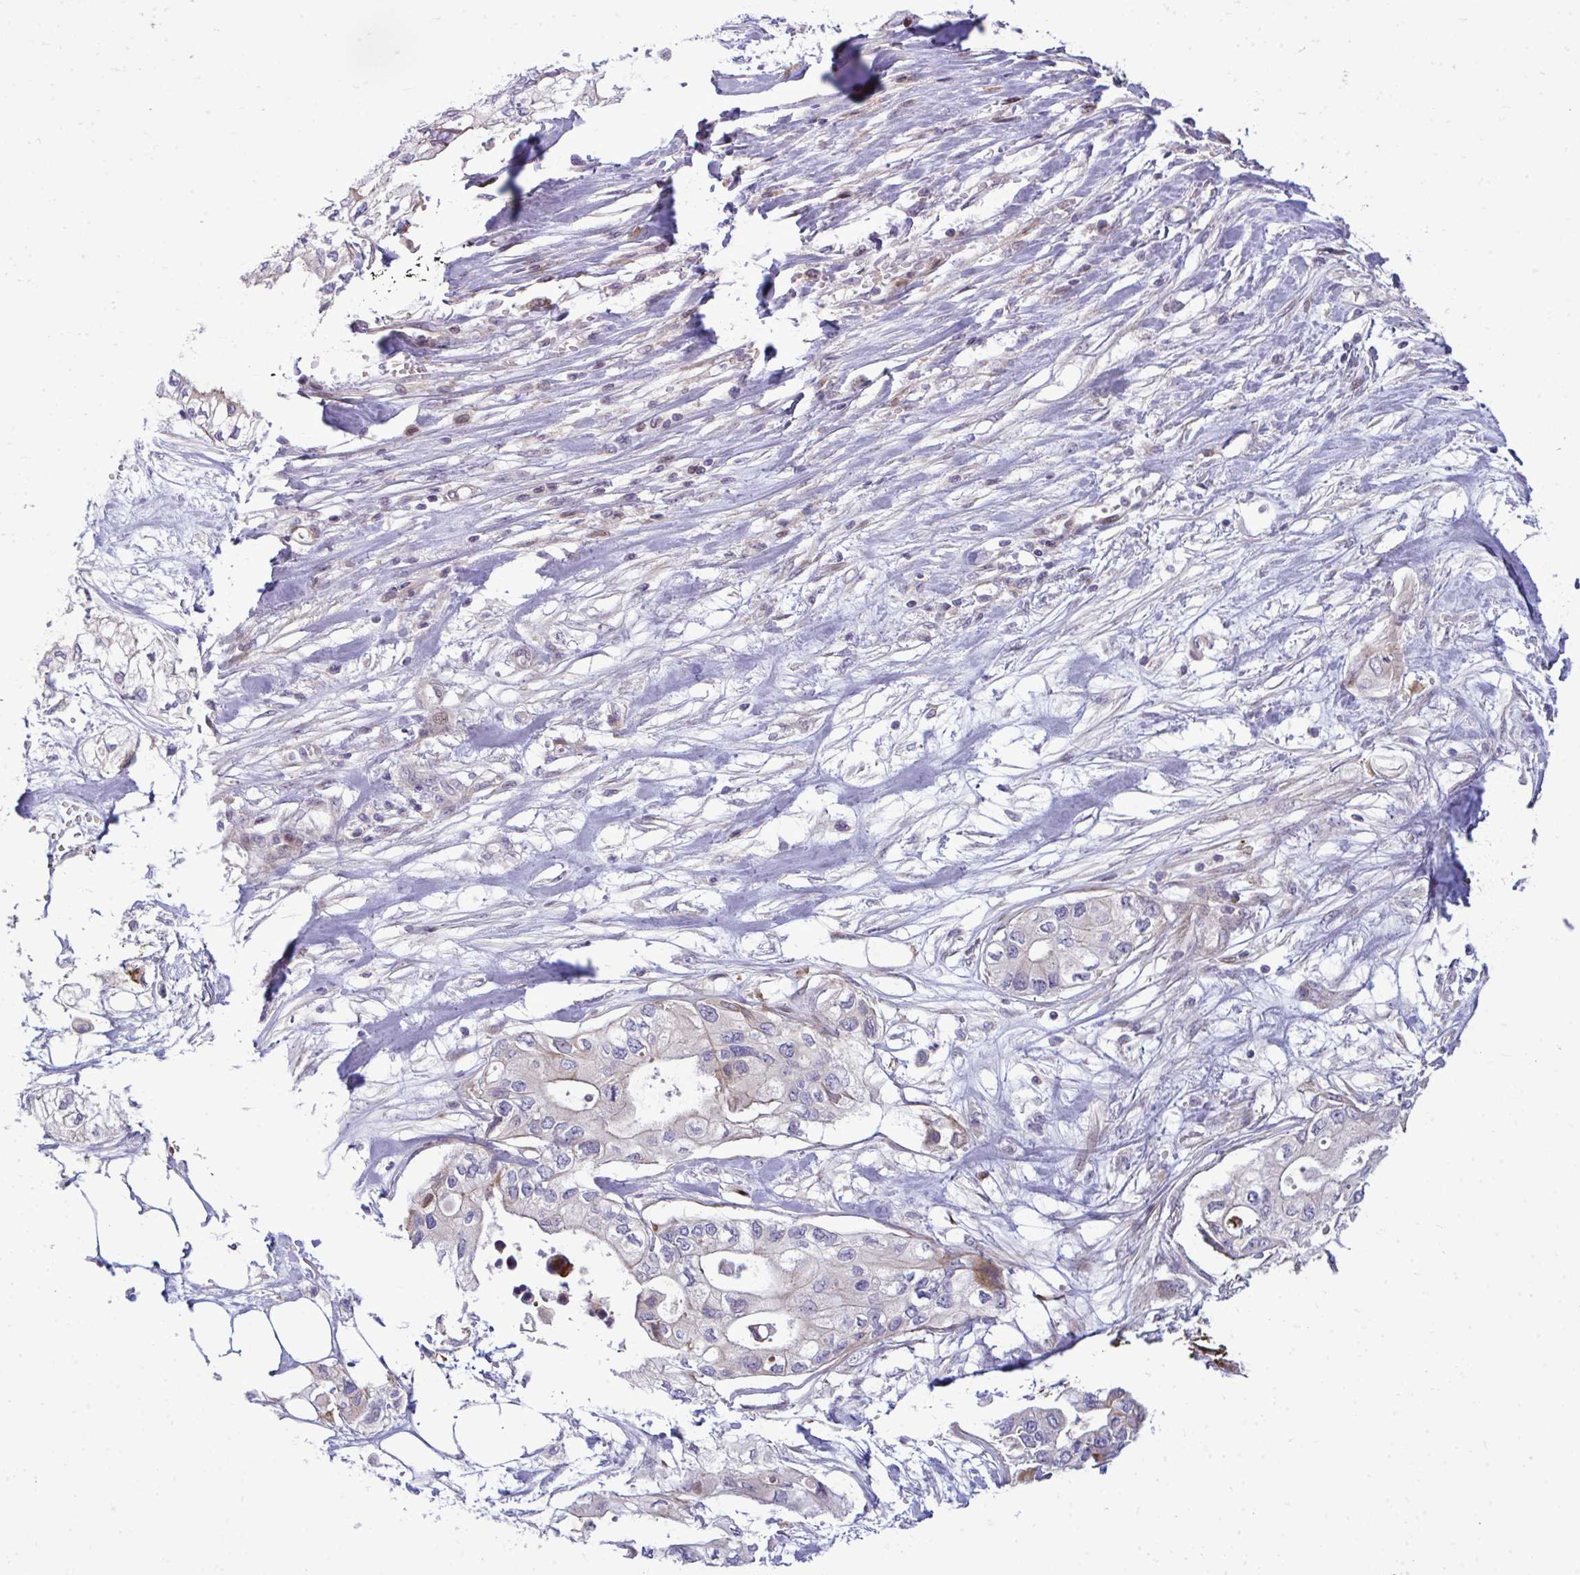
{"staining": {"intensity": "negative", "quantity": "none", "location": "none"}, "tissue": "pancreatic cancer", "cell_type": "Tumor cells", "image_type": "cancer", "snomed": [{"axis": "morphology", "description": "Adenocarcinoma, NOS"}, {"axis": "topography", "description": "Pancreas"}], "caption": "There is no significant positivity in tumor cells of pancreatic adenocarcinoma. The staining was performed using DAB (3,3'-diaminobenzidine) to visualize the protein expression in brown, while the nuclei were stained in blue with hematoxylin (Magnification: 20x).", "gene": "ZSCAN9", "patient": {"sex": "female", "age": 63}}